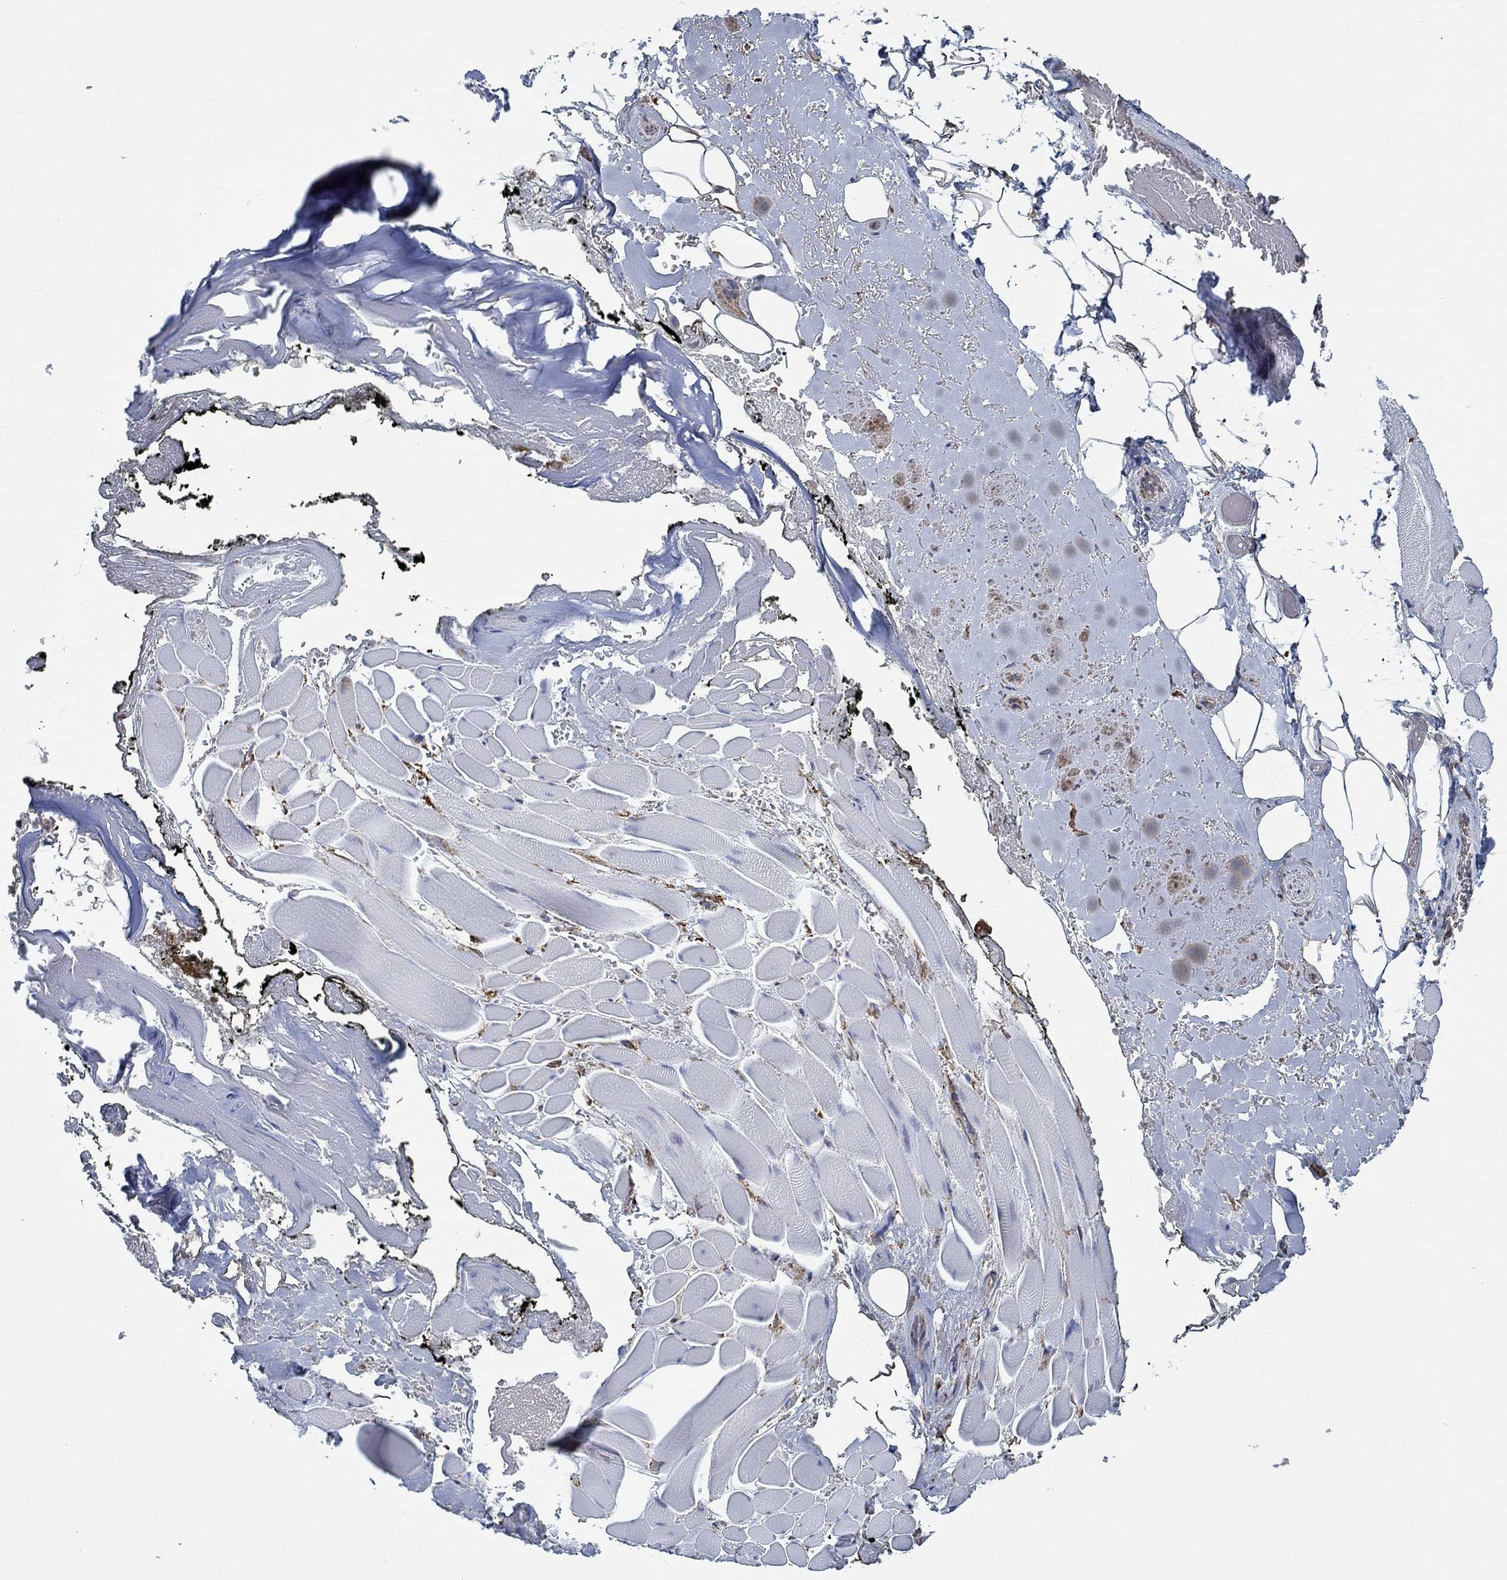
{"staining": {"intensity": "negative", "quantity": "none", "location": "none"}, "tissue": "adipose tissue", "cell_type": "Adipocytes", "image_type": "normal", "snomed": [{"axis": "morphology", "description": "Normal tissue, NOS"}, {"axis": "topography", "description": "Anal"}, {"axis": "topography", "description": "Peripheral nerve tissue"}], "caption": "Photomicrograph shows no protein staining in adipocytes of benign adipose tissue. (Brightfield microscopy of DAB (3,3'-diaminobenzidine) immunohistochemistry (IHC) at high magnification).", "gene": "STC2", "patient": {"sex": "male", "age": 53}}